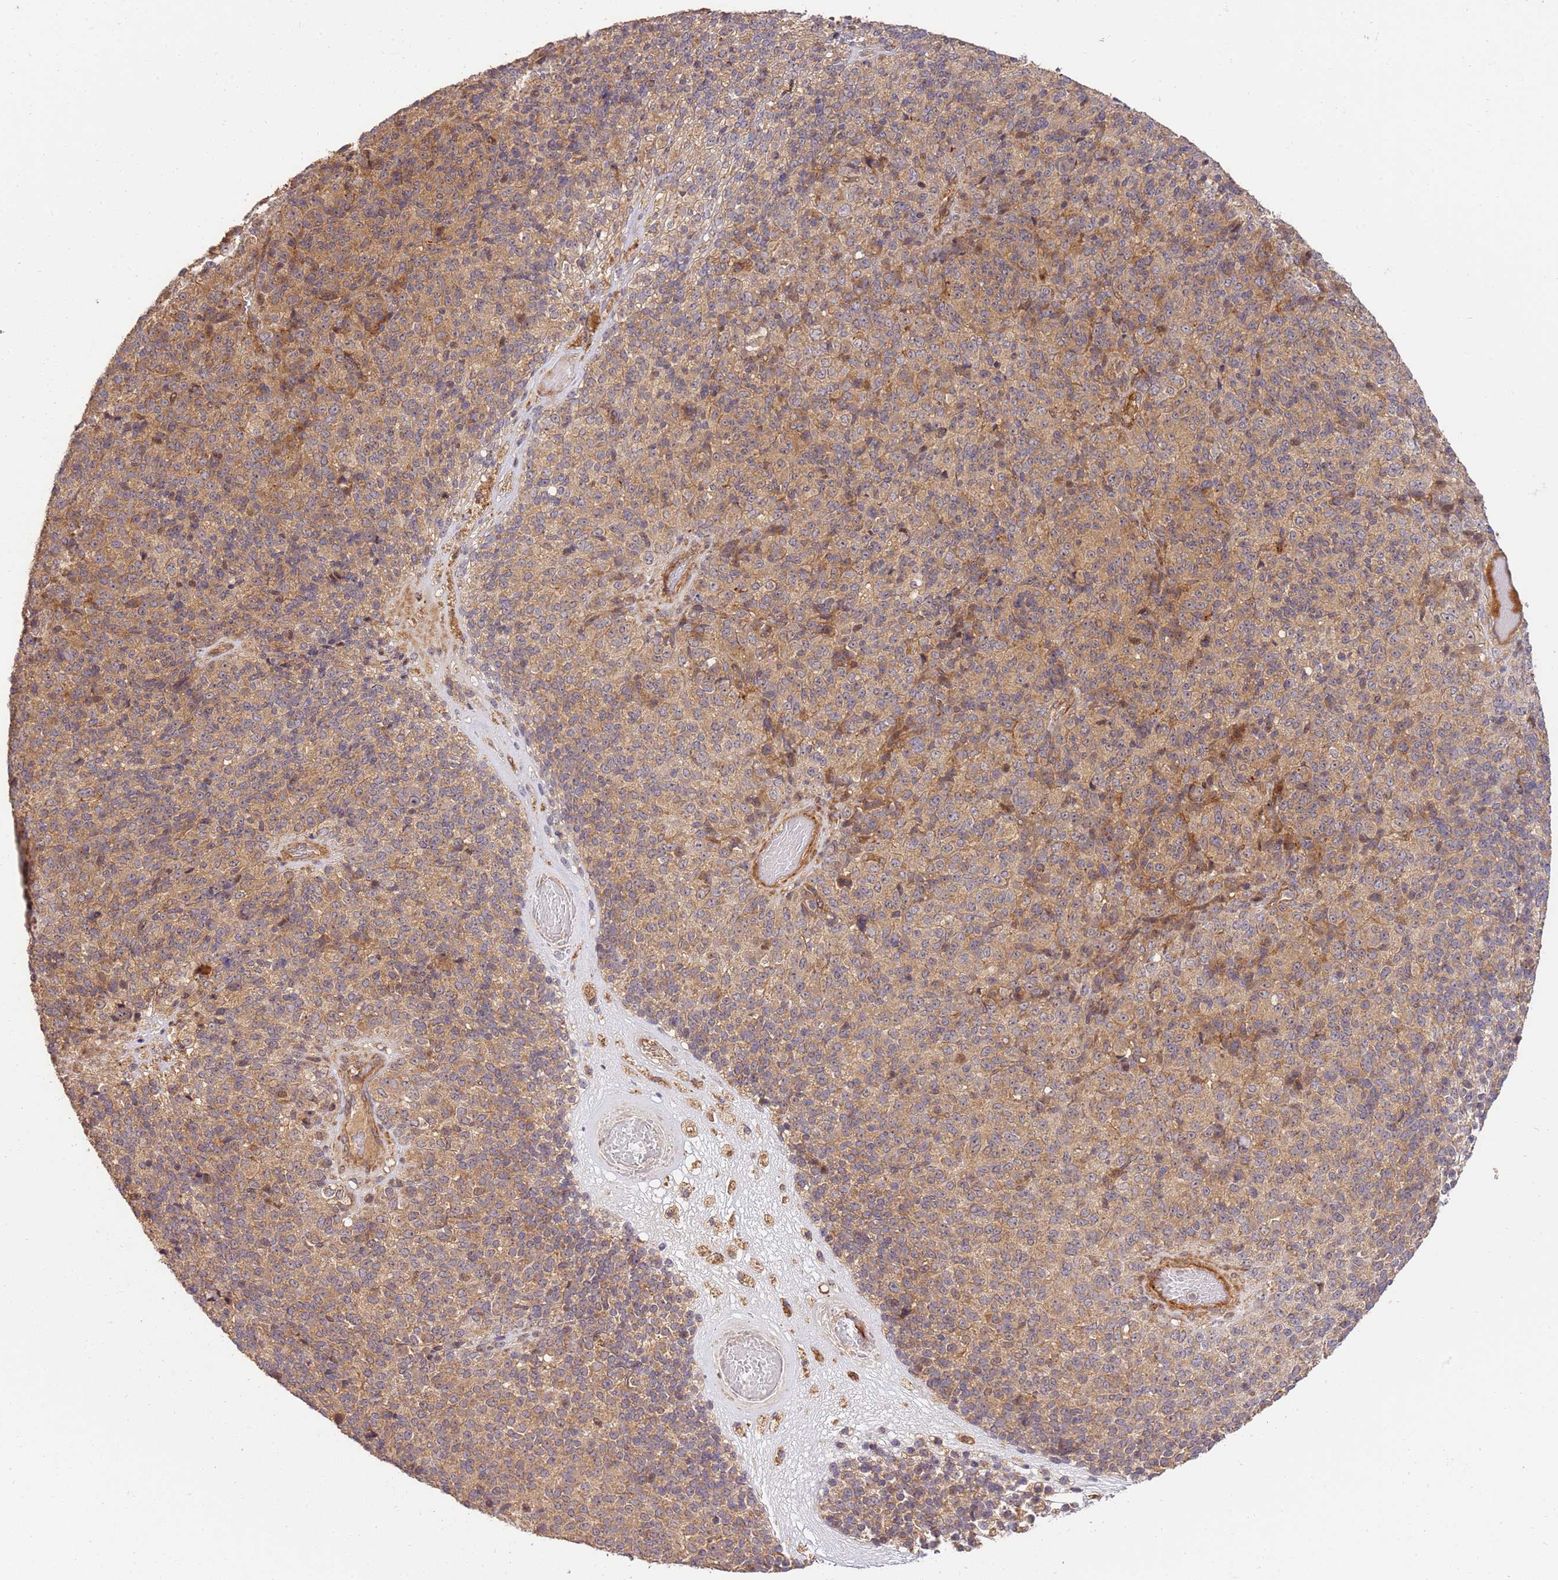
{"staining": {"intensity": "weak", "quantity": "25%-75%", "location": "cytoplasmic/membranous"}, "tissue": "melanoma", "cell_type": "Tumor cells", "image_type": "cancer", "snomed": [{"axis": "morphology", "description": "Malignant melanoma, Metastatic site"}, {"axis": "topography", "description": "Brain"}], "caption": "Brown immunohistochemical staining in human melanoma displays weak cytoplasmic/membranous expression in approximately 25%-75% of tumor cells.", "gene": "GAREM1", "patient": {"sex": "female", "age": 56}}